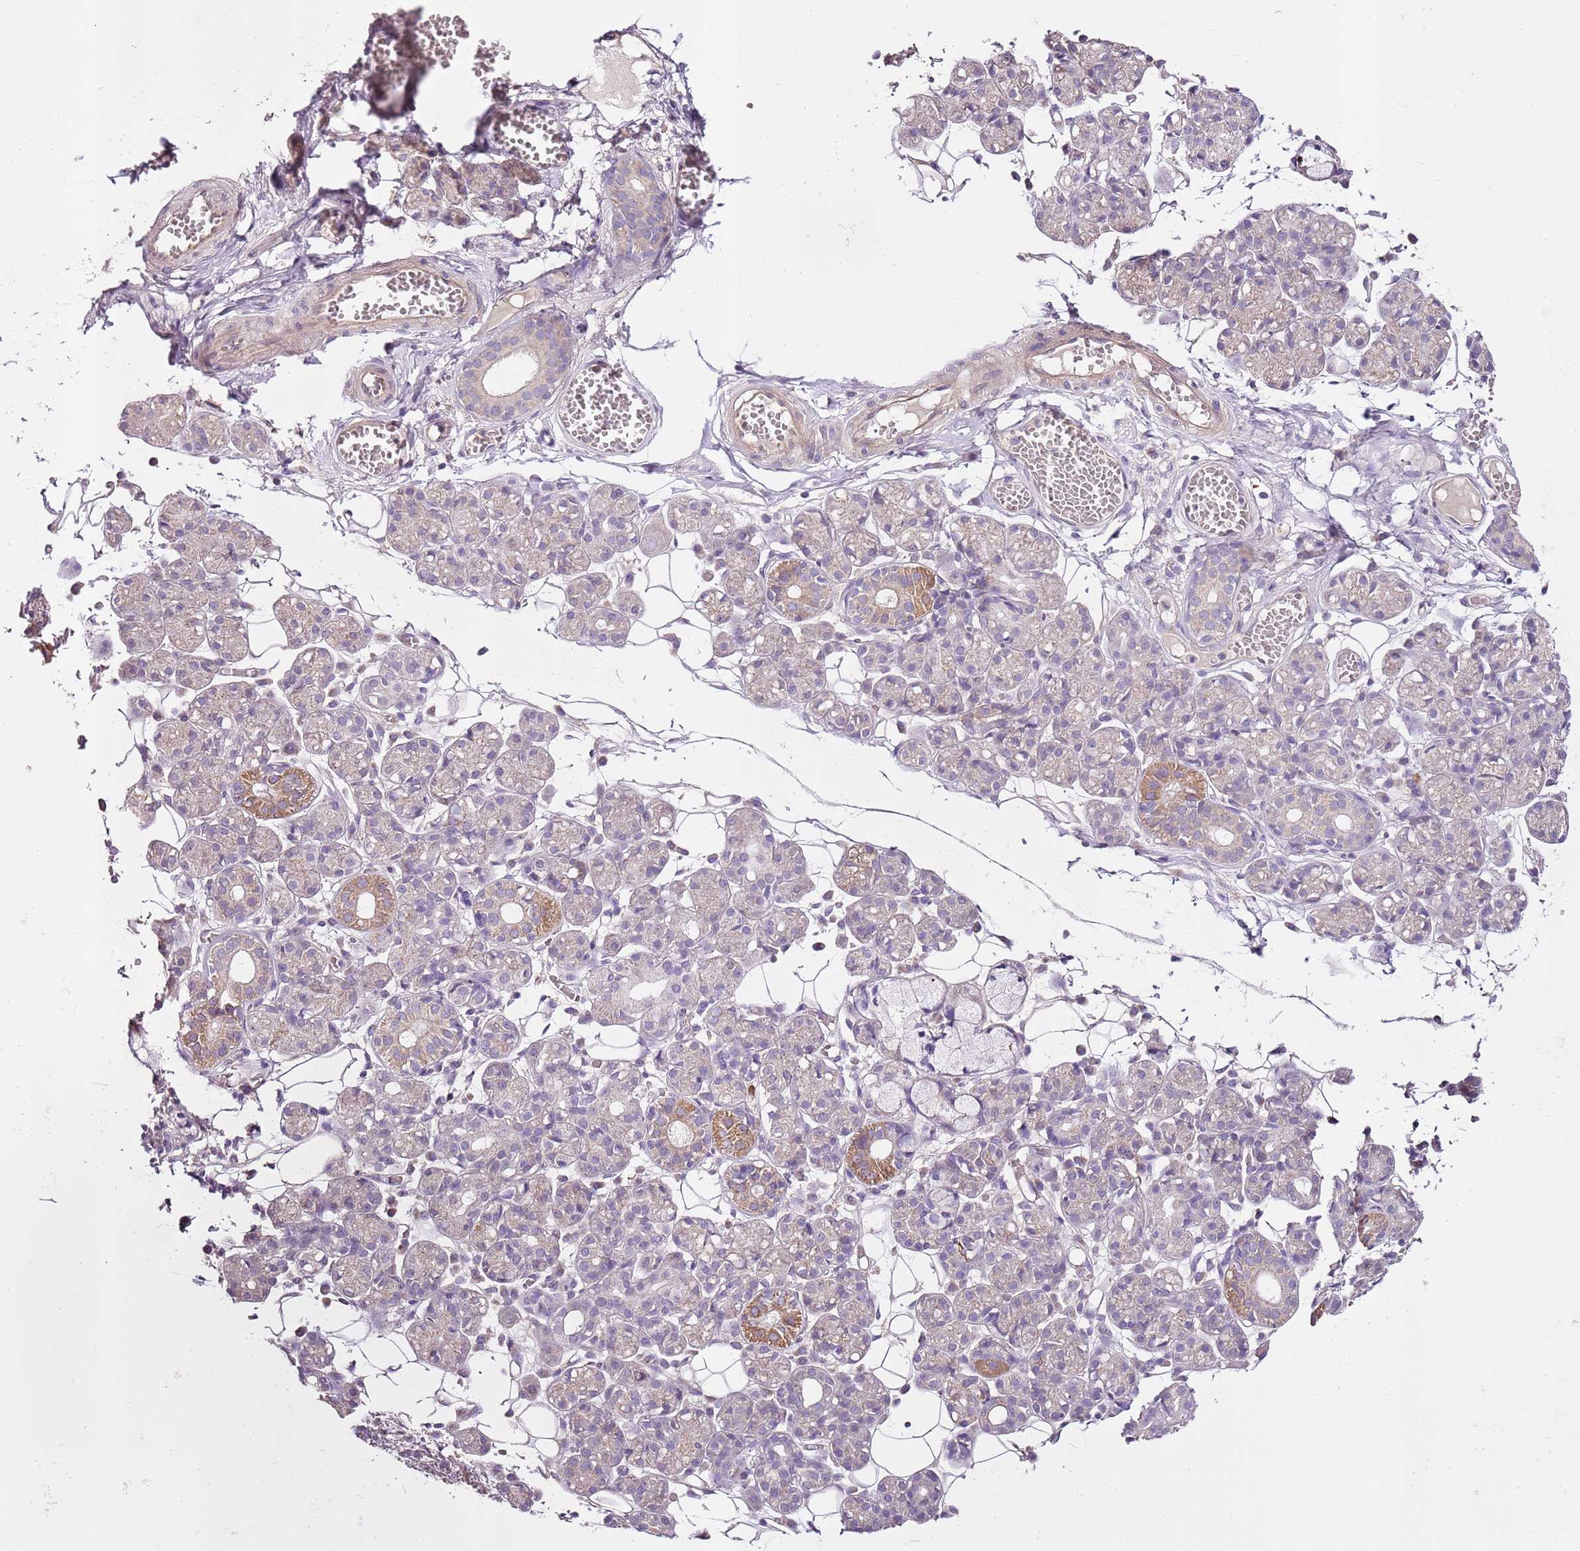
{"staining": {"intensity": "moderate", "quantity": "<25%", "location": "cytoplasmic/membranous"}, "tissue": "salivary gland", "cell_type": "Glandular cells", "image_type": "normal", "snomed": [{"axis": "morphology", "description": "Normal tissue, NOS"}, {"axis": "topography", "description": "Salivary gland"}], "caption": "Immunohistochemical staining of benign salivary gland demonstrates low levels of moderate cytoplasmic/membranous positivity in about <25% of glandular cells.", "gene": "CMKLR1", "patient": {"sex": "male", "age": 63}}